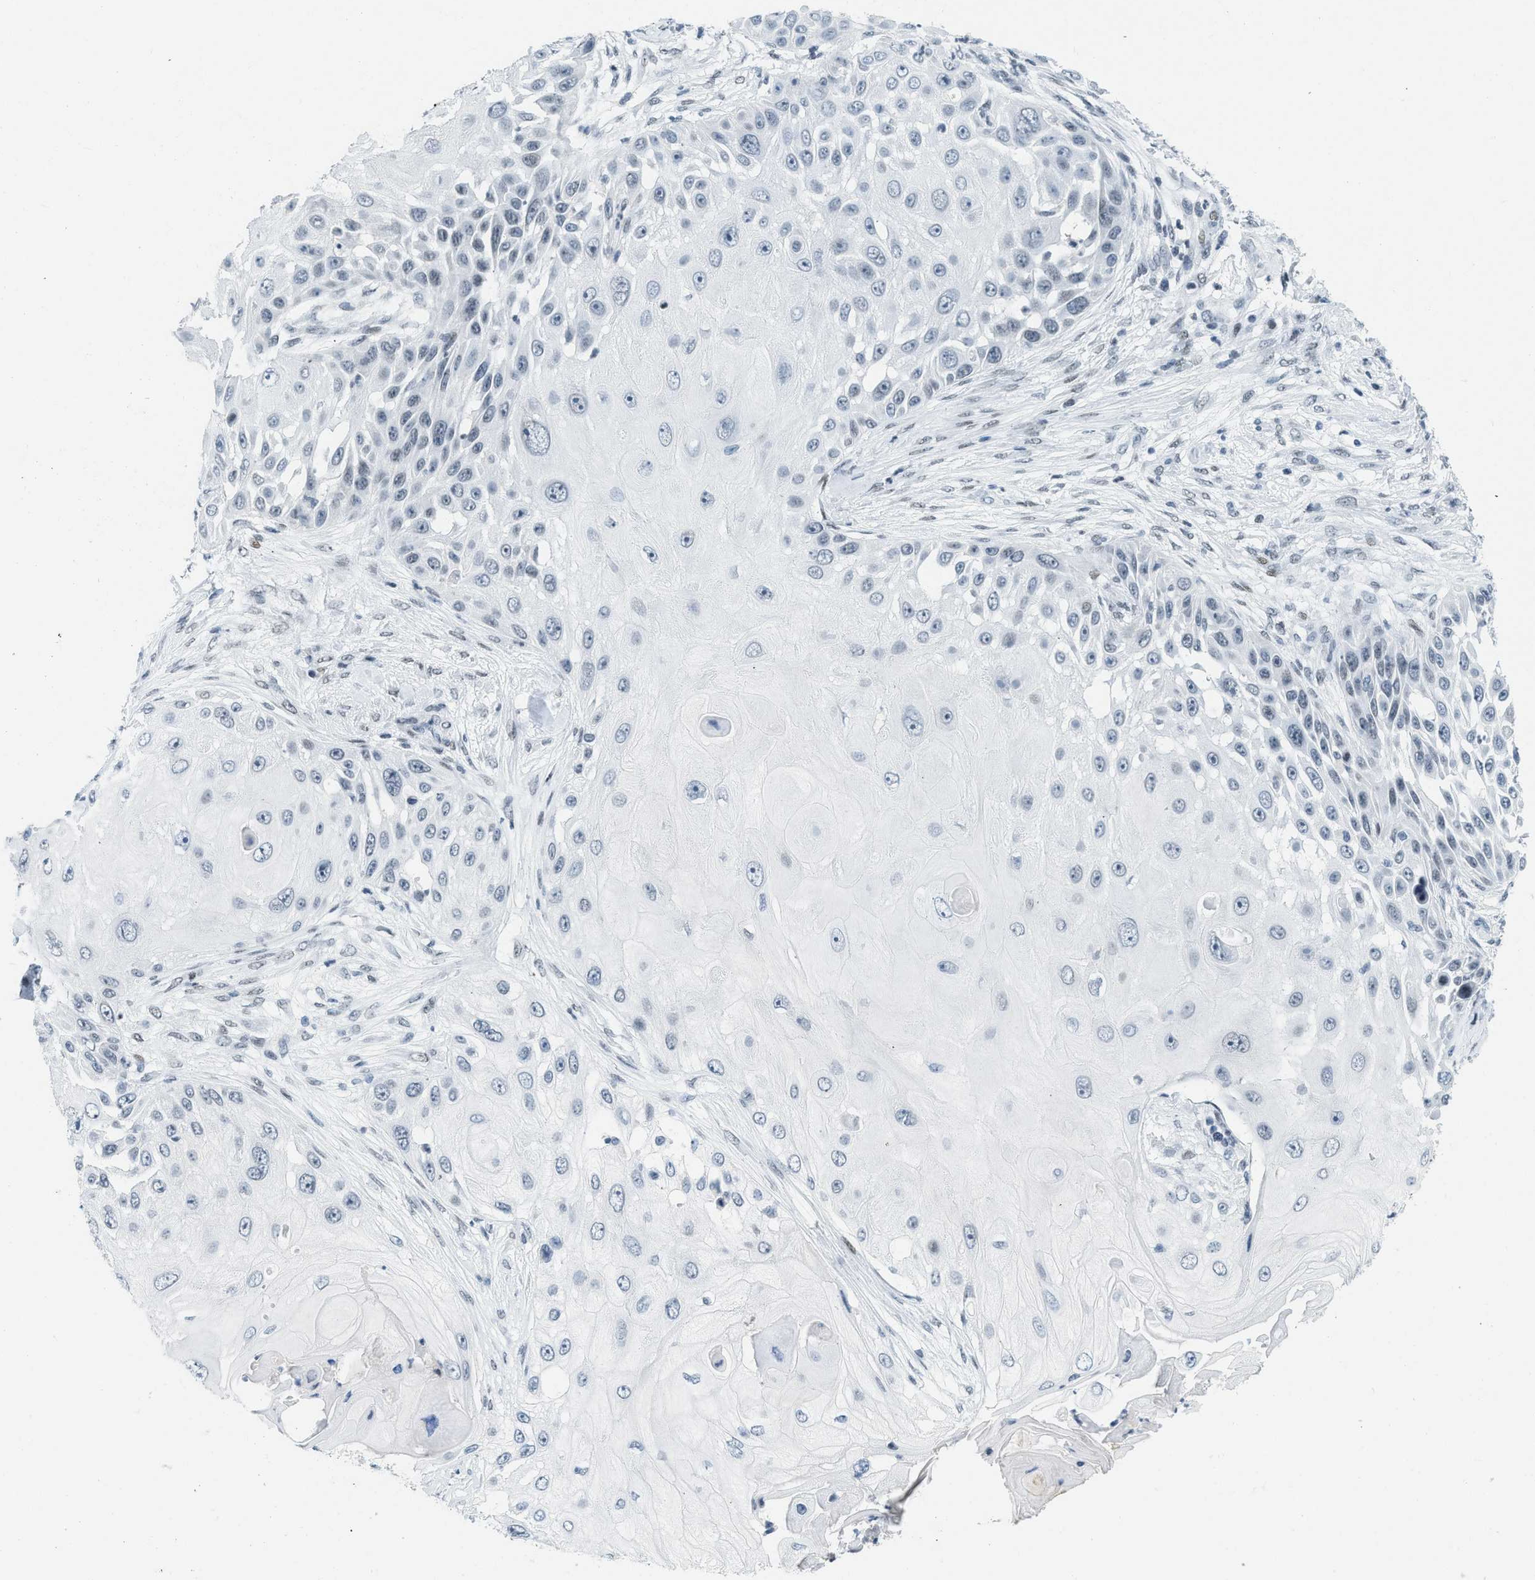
{"staining": {"intensity": "negative", "quantity": "none", "location": "none"}, "tissue": "skin cancer", "cell_type": "Tumor cells", "image_type": "cancer", "snomed": [{"axis": "morphology", "description": "Squamous cell carcinoma, NOS"}, {"axis": "topography", "description": "Skin"}], "caption": "High magnification brightfield microscopy of squamous cell carcinoma (skin) stained with DAB (brown) and counterstained with hematoxylin (blue): tumor cells show no significant positivity. (Stains: DAB (3,3'-diaminobenzidine) immunohistochemistry (IHC) with hematoxylin counter stain, Microscopy: brightfield microscopy at high magnification).", "gene": "PBX1", "patient": {"sex": "female", "age": 44}}